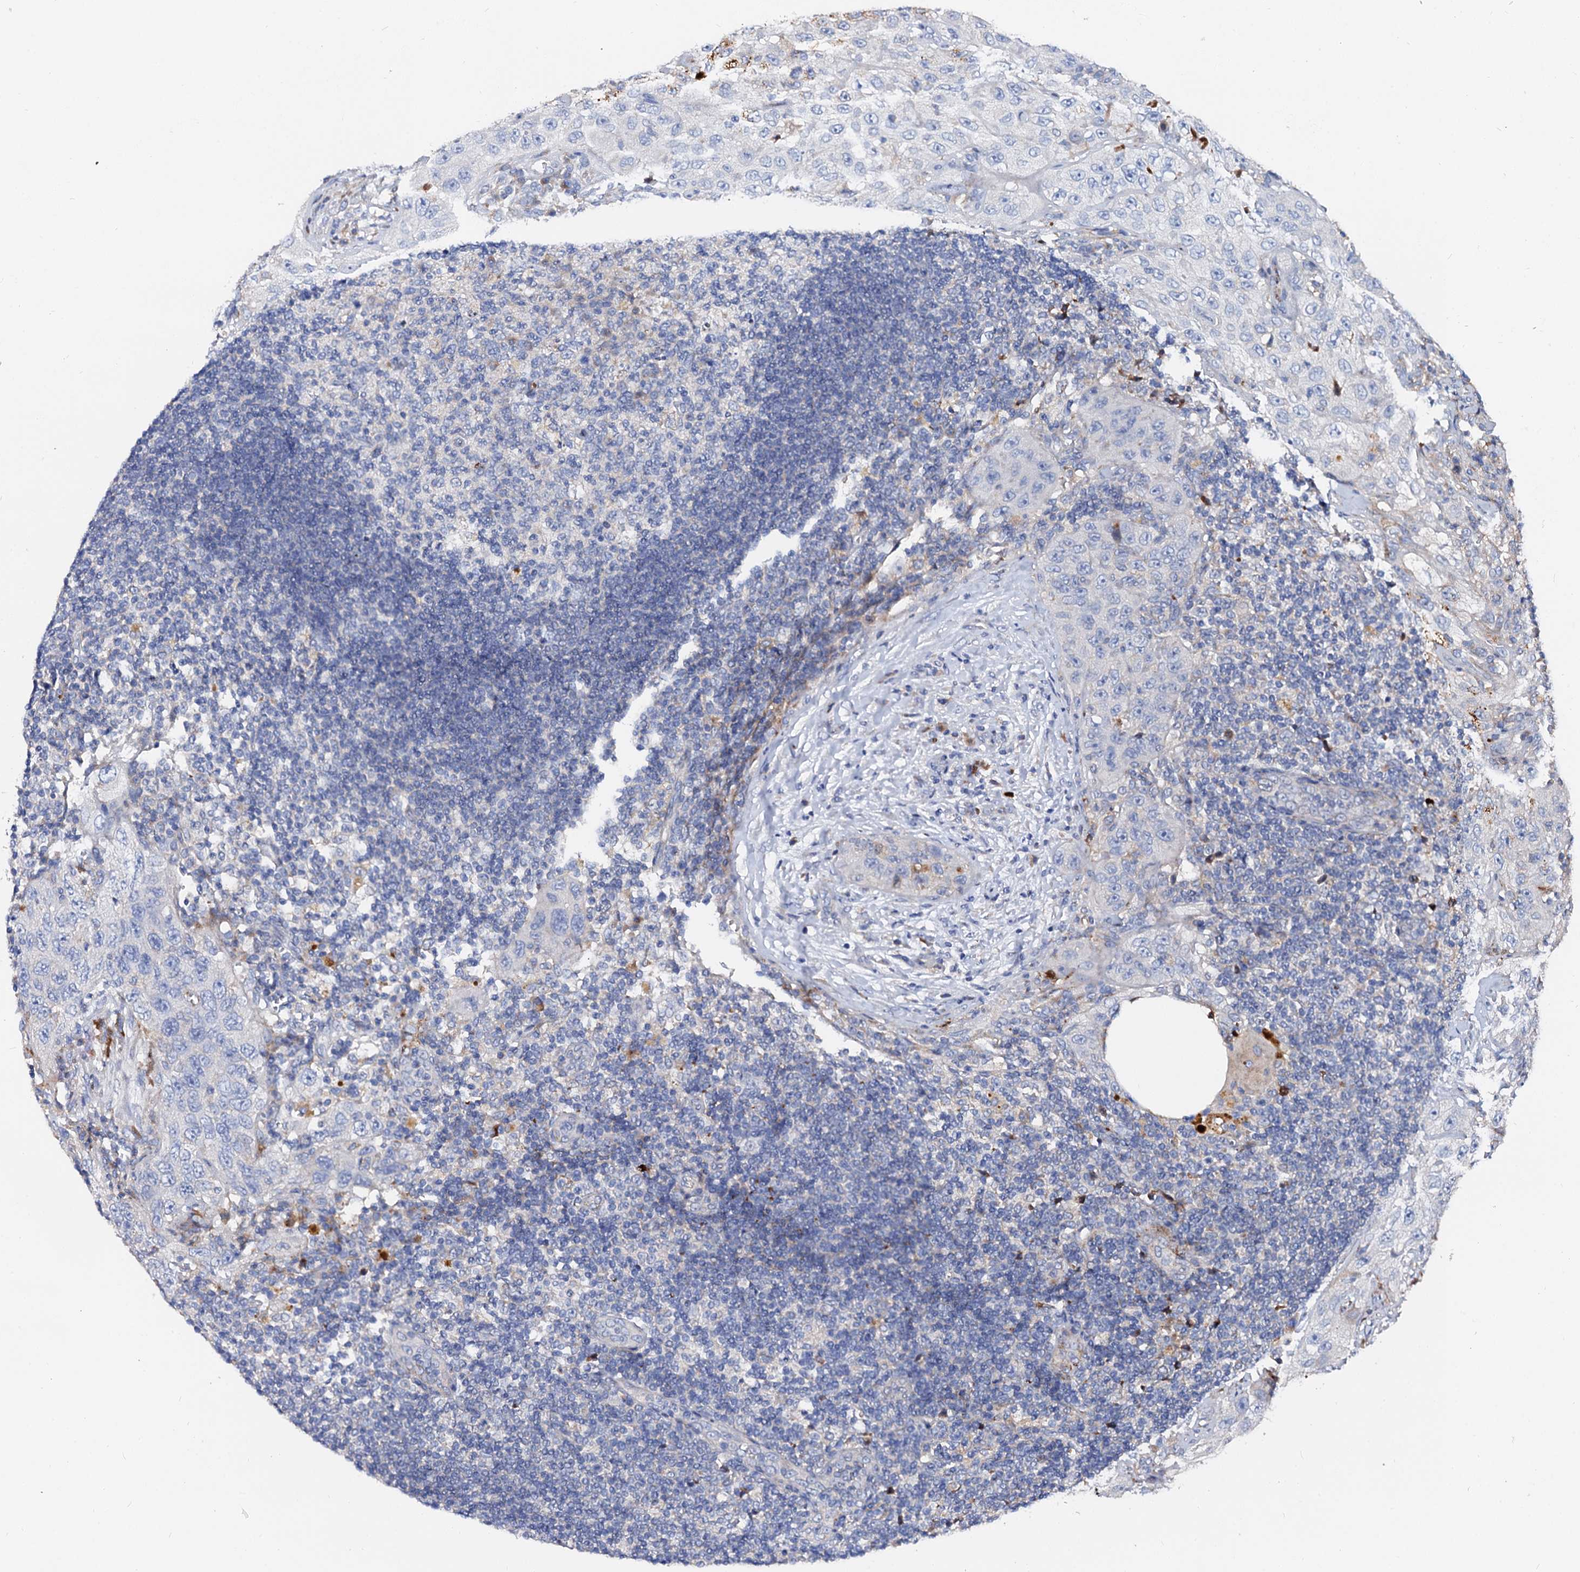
{"staining": {"intensity": "negative", "quantity": "none", "location": "none"}, "tissue": "lymph node", "cell_type": "Germinal center cells", "image_type": "normal", "snomed": [{"axis": "morphology", "description": "Normal tissue, NOS"}, {"axis": "morphology", "description": "Squamous cell carcinoma, metastatic, NOS"}, {"axis": "topography", "description": "Lymph node"}], "caption": "An image of lymph node stained for a protein reveals no brown staining in germinal center cells.", "gene": "SLC10A7", "patient": {"sex": "male", "age": 73}}